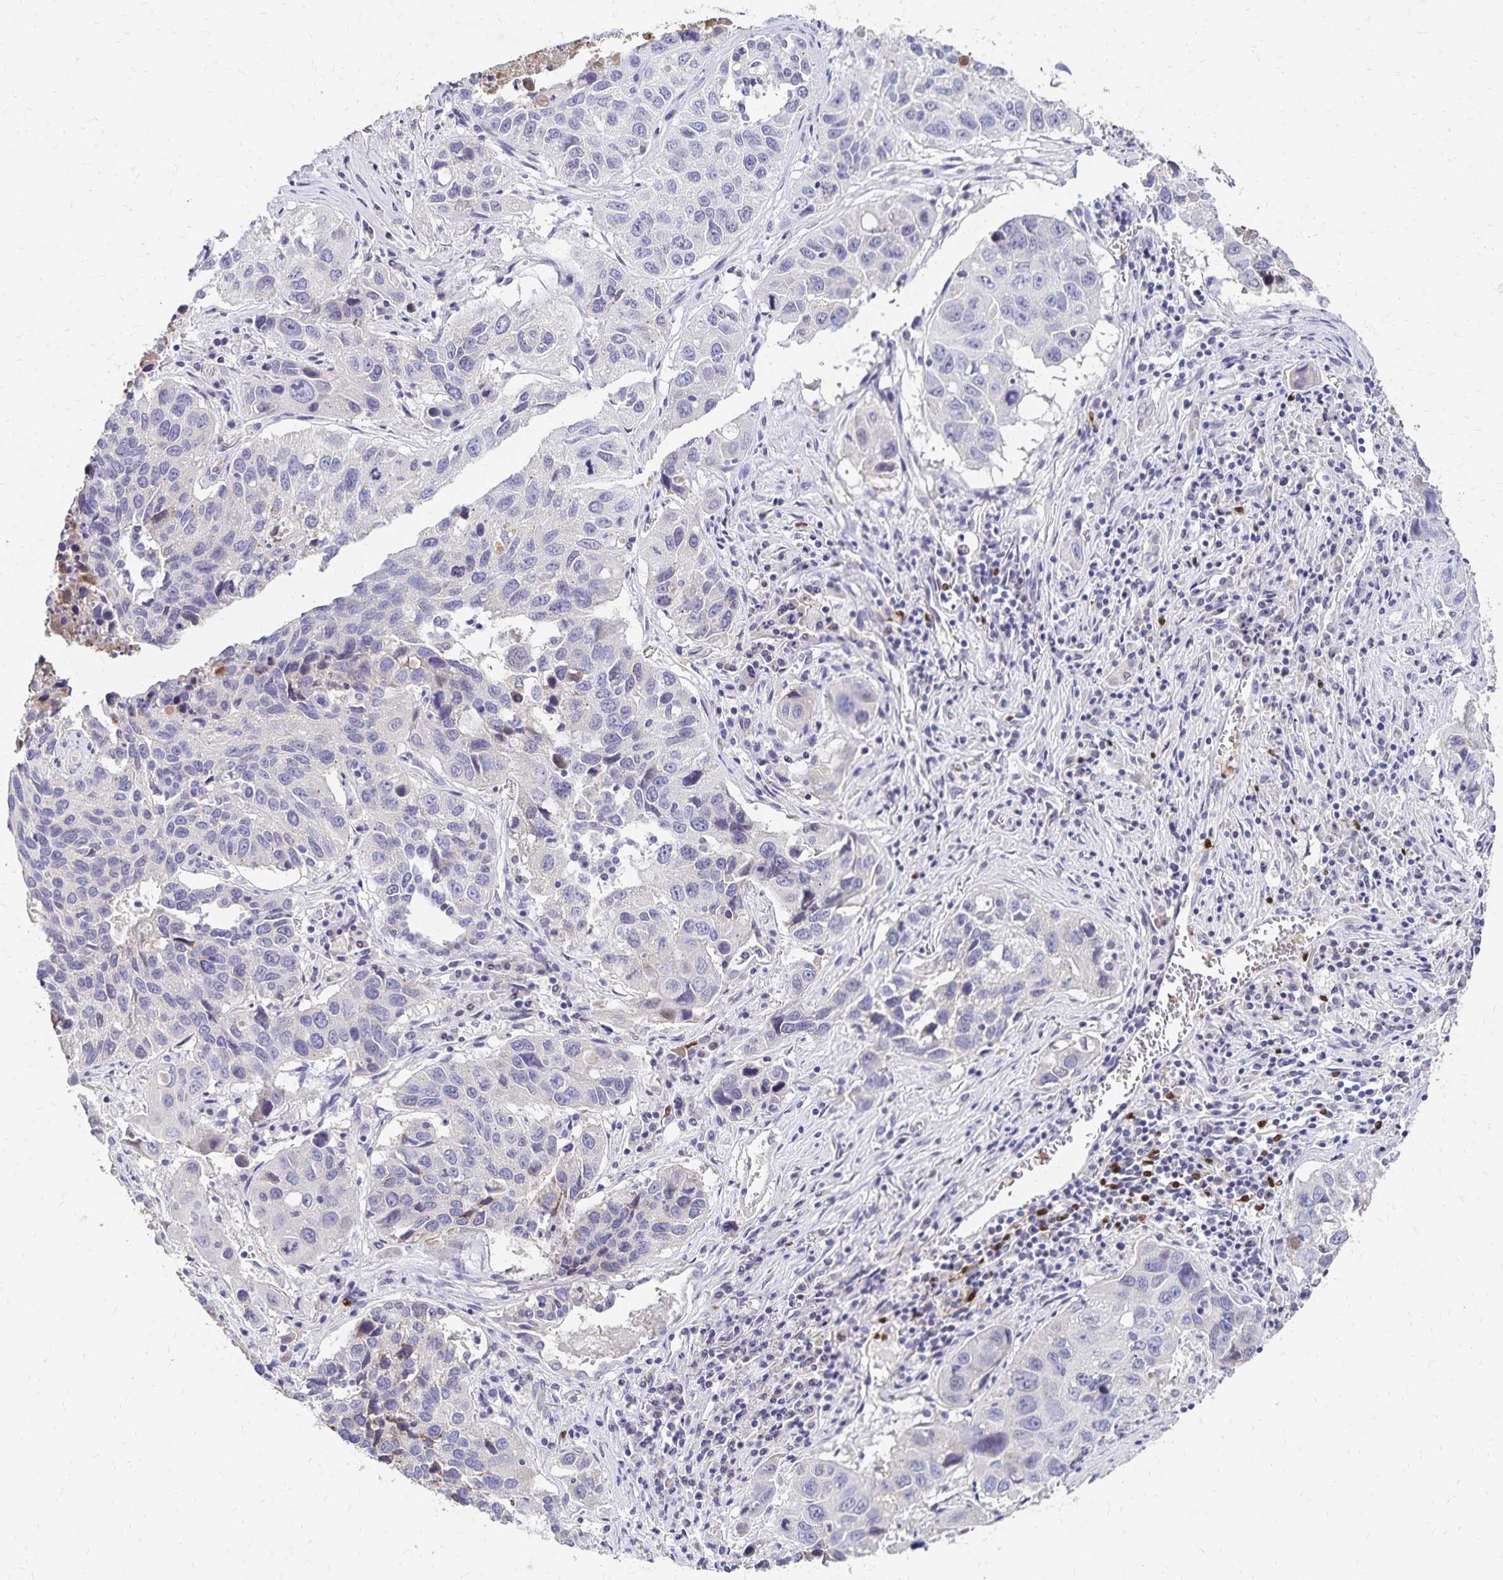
{"staining": {"intensity": "negative", "quantity": "none", "location": "none"}, "tissue": "lung cancer", "cell_type": "Tumor cells", "image_type": "cancer", "snomed": [{"axis": "morphology", "description": "Squamous cell carcinoma, NOS"}, {"axis": "topography", "description": "Lung"}], "caption": "High power microscopy image of an immunohistochemistry (IHC) micrograph of lung cancer (squamous cell carcinoma), revealing no significant expression in tumor cells. The staining was performed using DAB to visualize the protein expression in brown, while the nuclei were stained in blue with hematoxylin (Magnification: 20x).", "gene": "PAX5", "patient": {"sex": "female", "age": 61}}